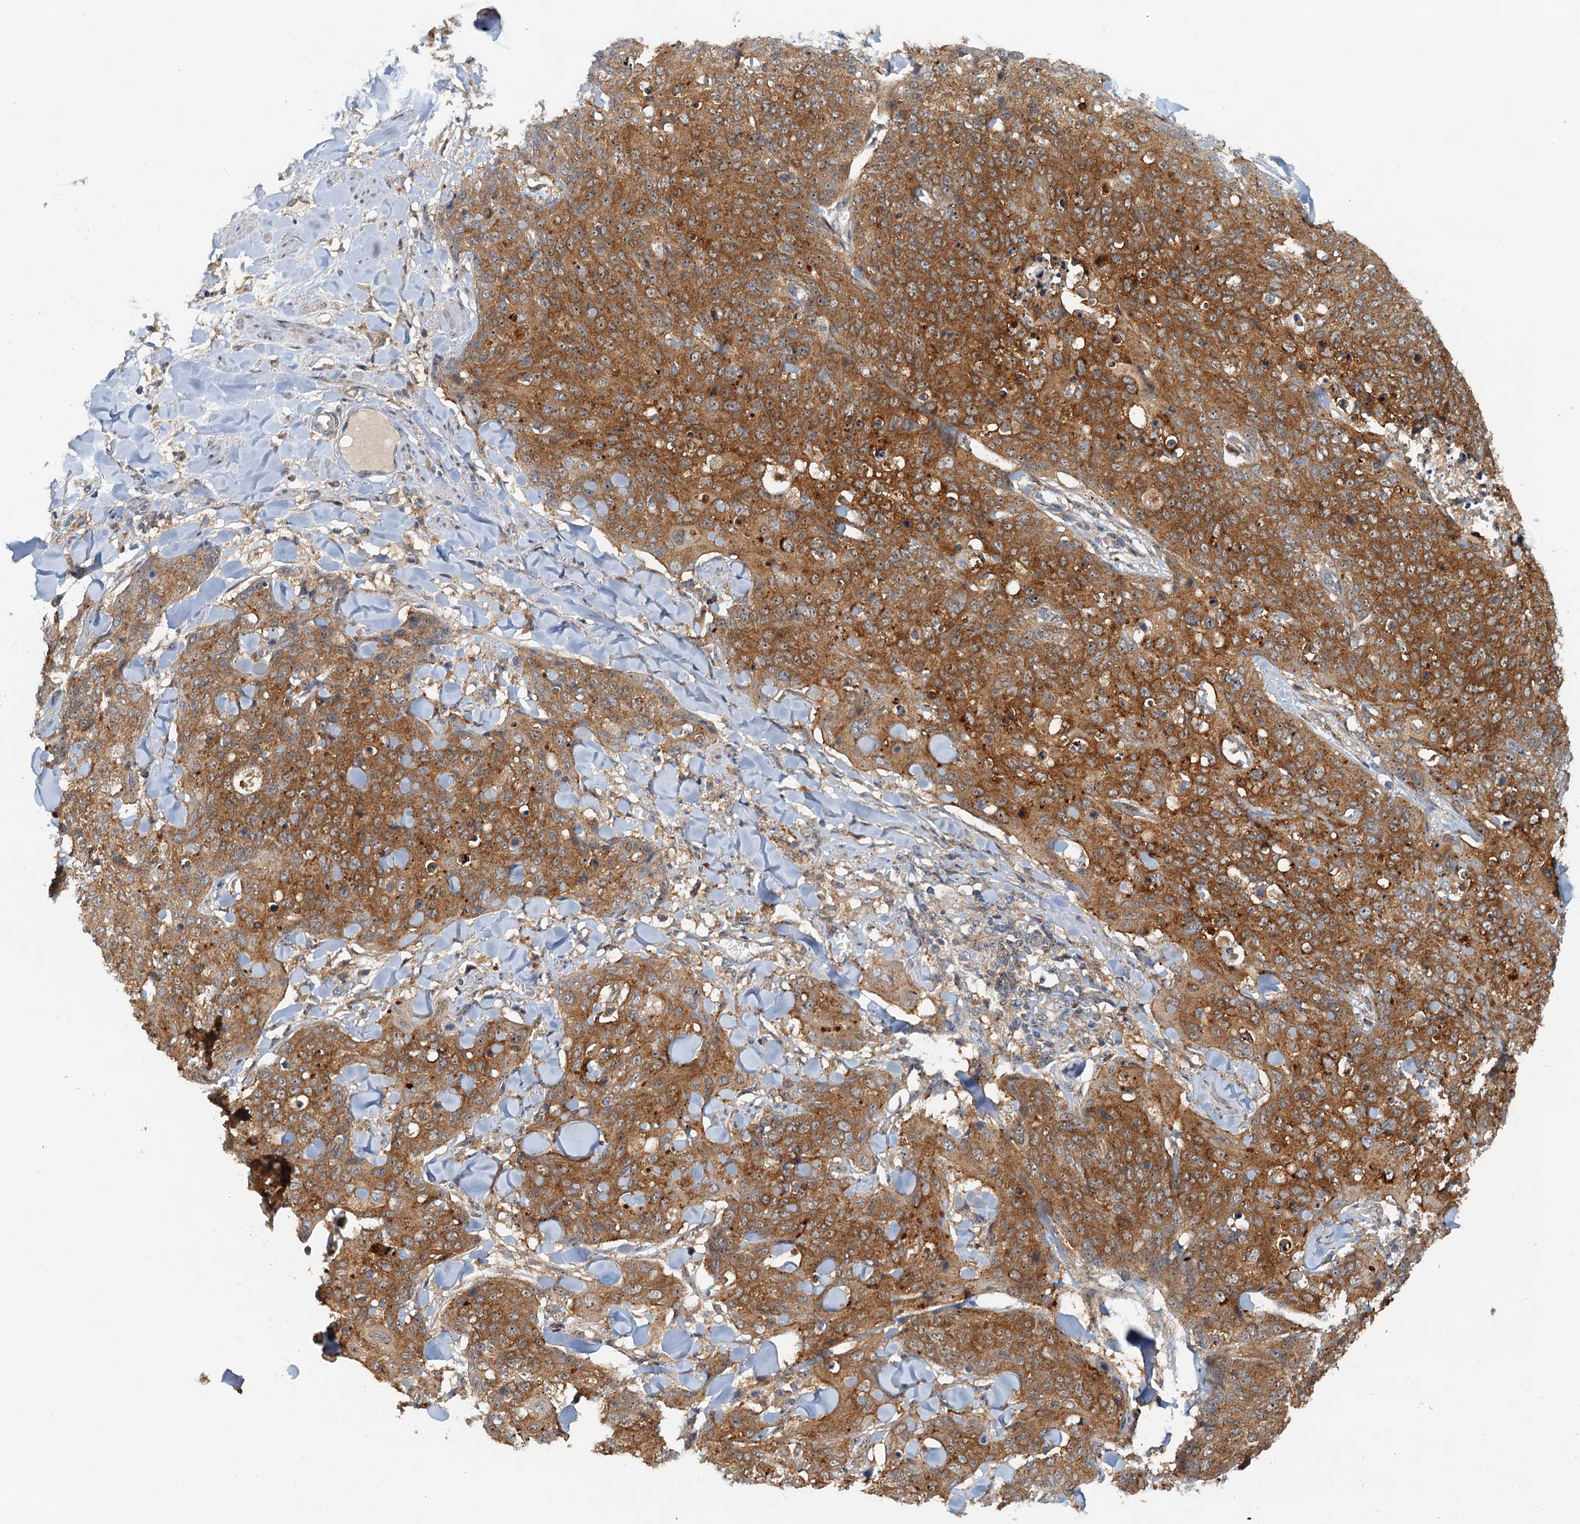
{"staining": {"intensity": "moderate", "quantity": ">75%", "location": "cytoplasmic/membranous,nuclear"}, "tissue": "skin cancer", "cell_type": "Tumor cells", "image_type": "cancer", "snomed": [{"axis": "morphology", "description": "Squamous cell carcinoma, NOS"}, {"axis": "topography", "description": "Skin"}, {"axis": "topography", "description": "Vulva"}], "caption": "An image of human skin squamous cell carcinoma stained for a protein exhibits moderate cytoplasmic/membranous and nuclear brown staining in tumor cells.", "gene": "TOLLIP", "patient": {"sex": "female", "age": 85}}